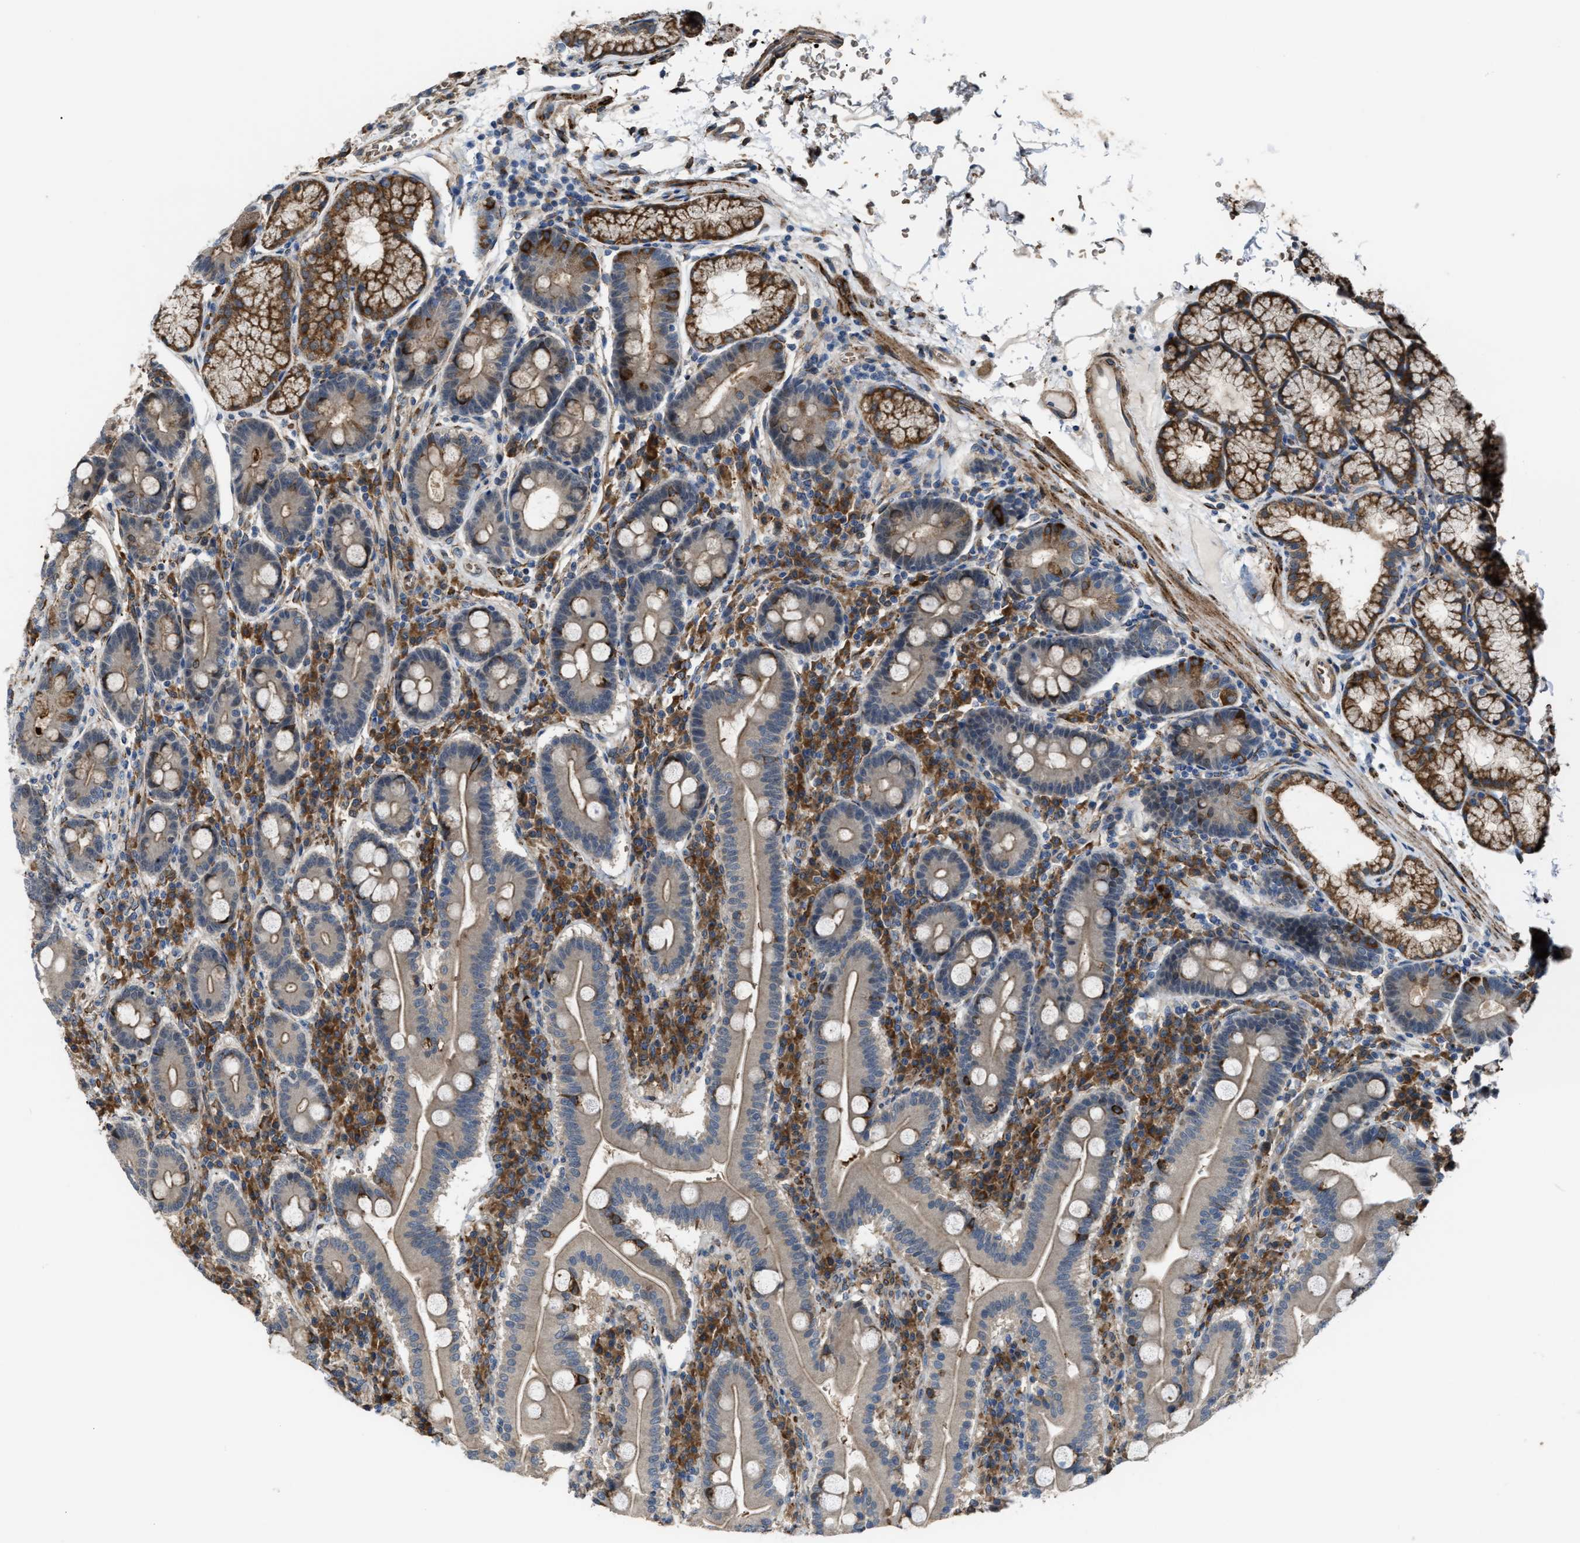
{"staining": {"intensity": "moderate", "quantity": "<25%", "location": "cytoplasmic/membranous"}, "tissue": "duodenum", "cell_type": "Glandular cells", "image_type": "normal", "snomed": [{"axis": "morphology", "description": "Normal tissue, NOS"}, {"axis": "topography", "description": "Duodenum"}], "caption": "Immunohistochemical staining of unremarkable human duodenum reveals low levels of moderate cytoplasmic/membranous expression in approximately <25% of glandular cells. Immunohistochemistry (ihc) stains the protein of interest in brown and the nuclei are stained blue.", "gene": "SELENOM", "patient": {"sex": "male", "age": 50}}